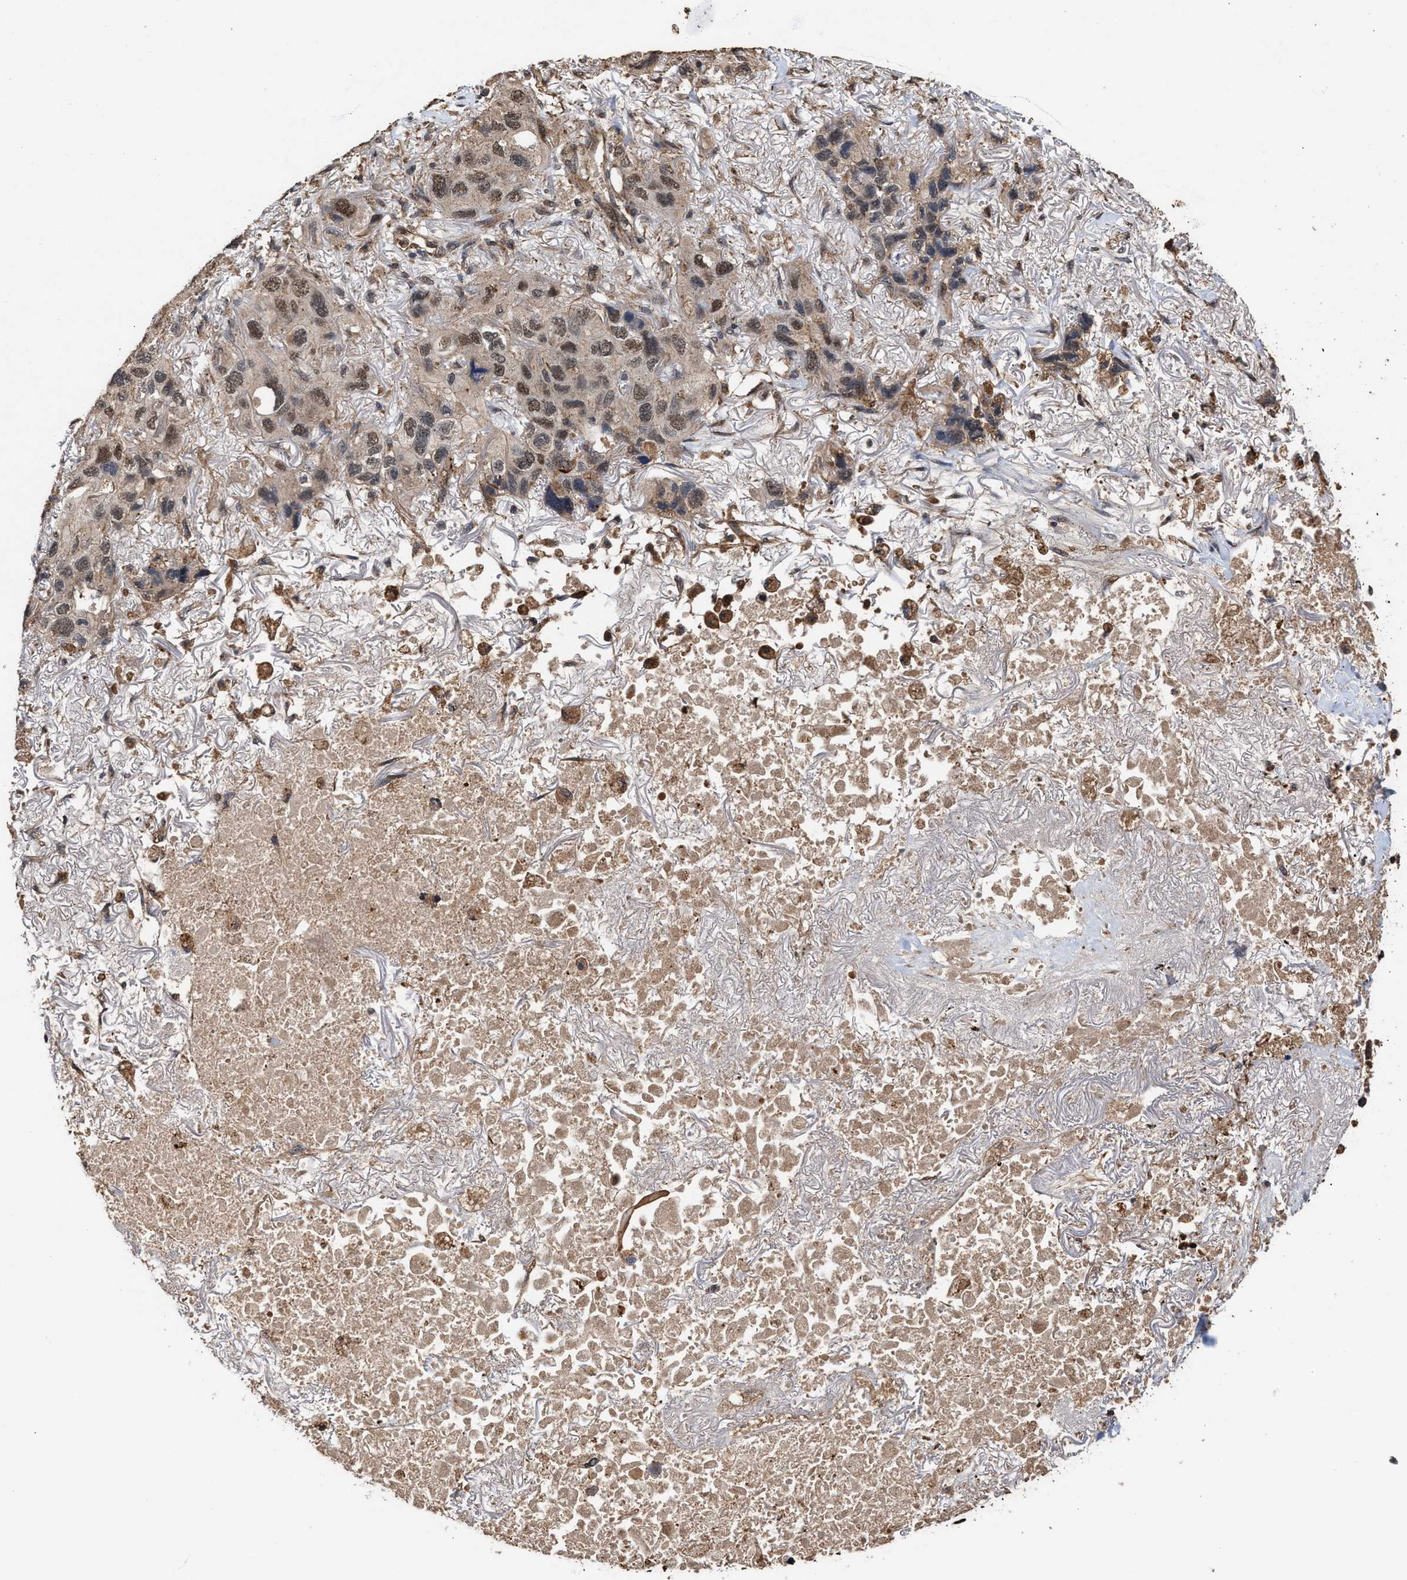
{"staining": {"intensity": "moderate", "quantity": ">75%", "location": "cytoplasmic/membranous,nuclear"}, "tissue": "lung cancer", "cell_type": "Tumor cells", "image_type": "cancer", "snomed": [{"axis": "morphology", "description": "Squamous cell carcinoma, NOS"}, {"axis": "topography", "description": "Lung"}], "caption": "An image showing moderate cytoplasmic/membranous and nuclear positivity in approximately >75% of tumor cells in lung cancer, as visualized by brown immunohistochemical staining.", "gene": "ZNHIT6", "patient": {"sex": "female", "age": 73}}